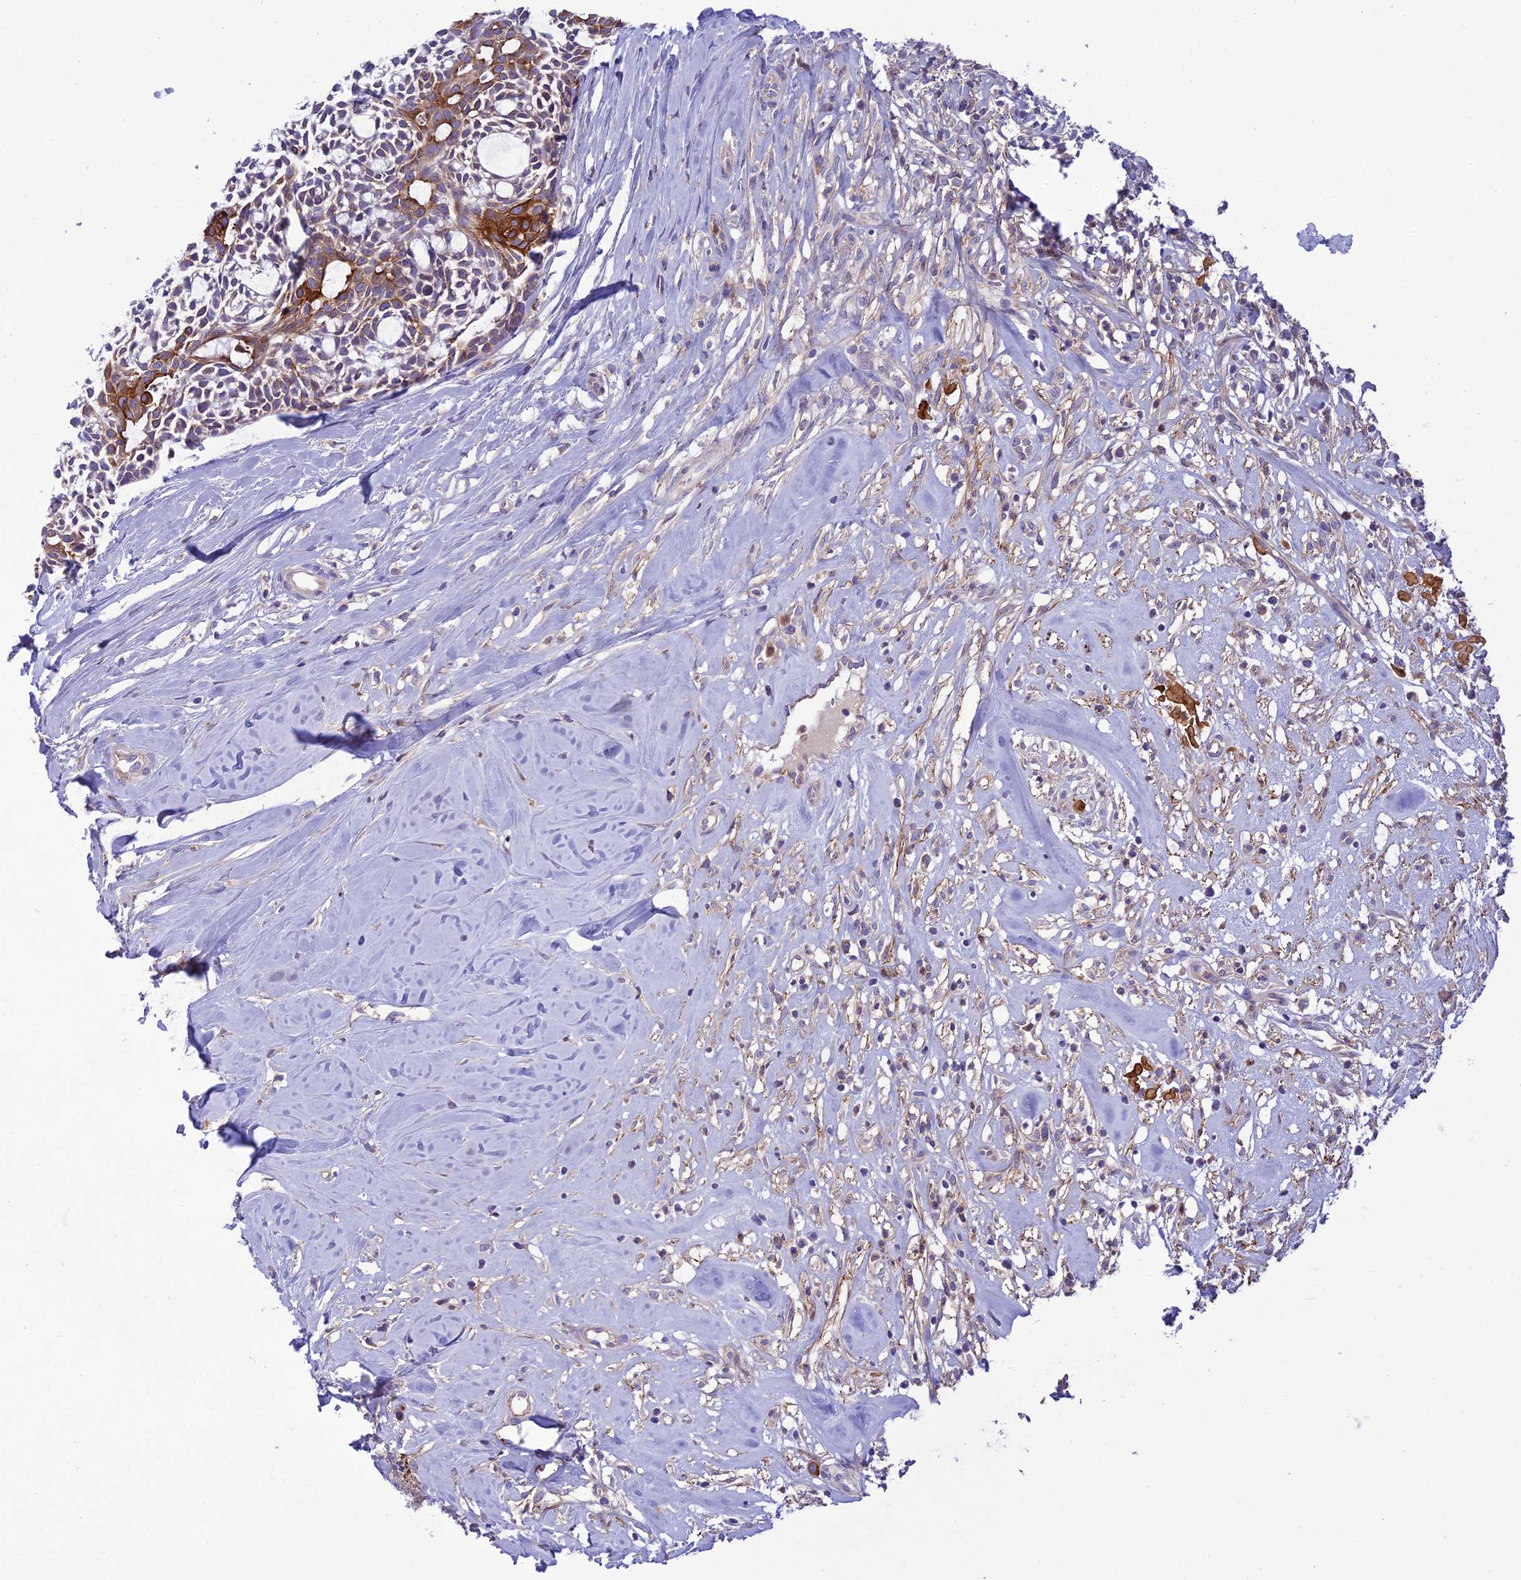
{"staining": {"intensity": "strong", "quantity": "<25%", "location": "cytoplasmic/membranous"}, "tissue": "head and neck cancer", "cell_type": "Tumor cells", "image_type": "cancer", "snomed": [{"axis": "morphology", "description": "Adenocarcinoma, NOS"}, {"axis": "topography", "description": "Subcutis"}, {"axis": "topography", "description": "Head-Neck"}], "caption": "A photomicrograph of human head and neck cancer stained for a protein demonstrates strong cytoplasmic/membranous brown staining in tumor cells.", "gene": "JMY", "patient": {"sex": "female", "age": 73}}